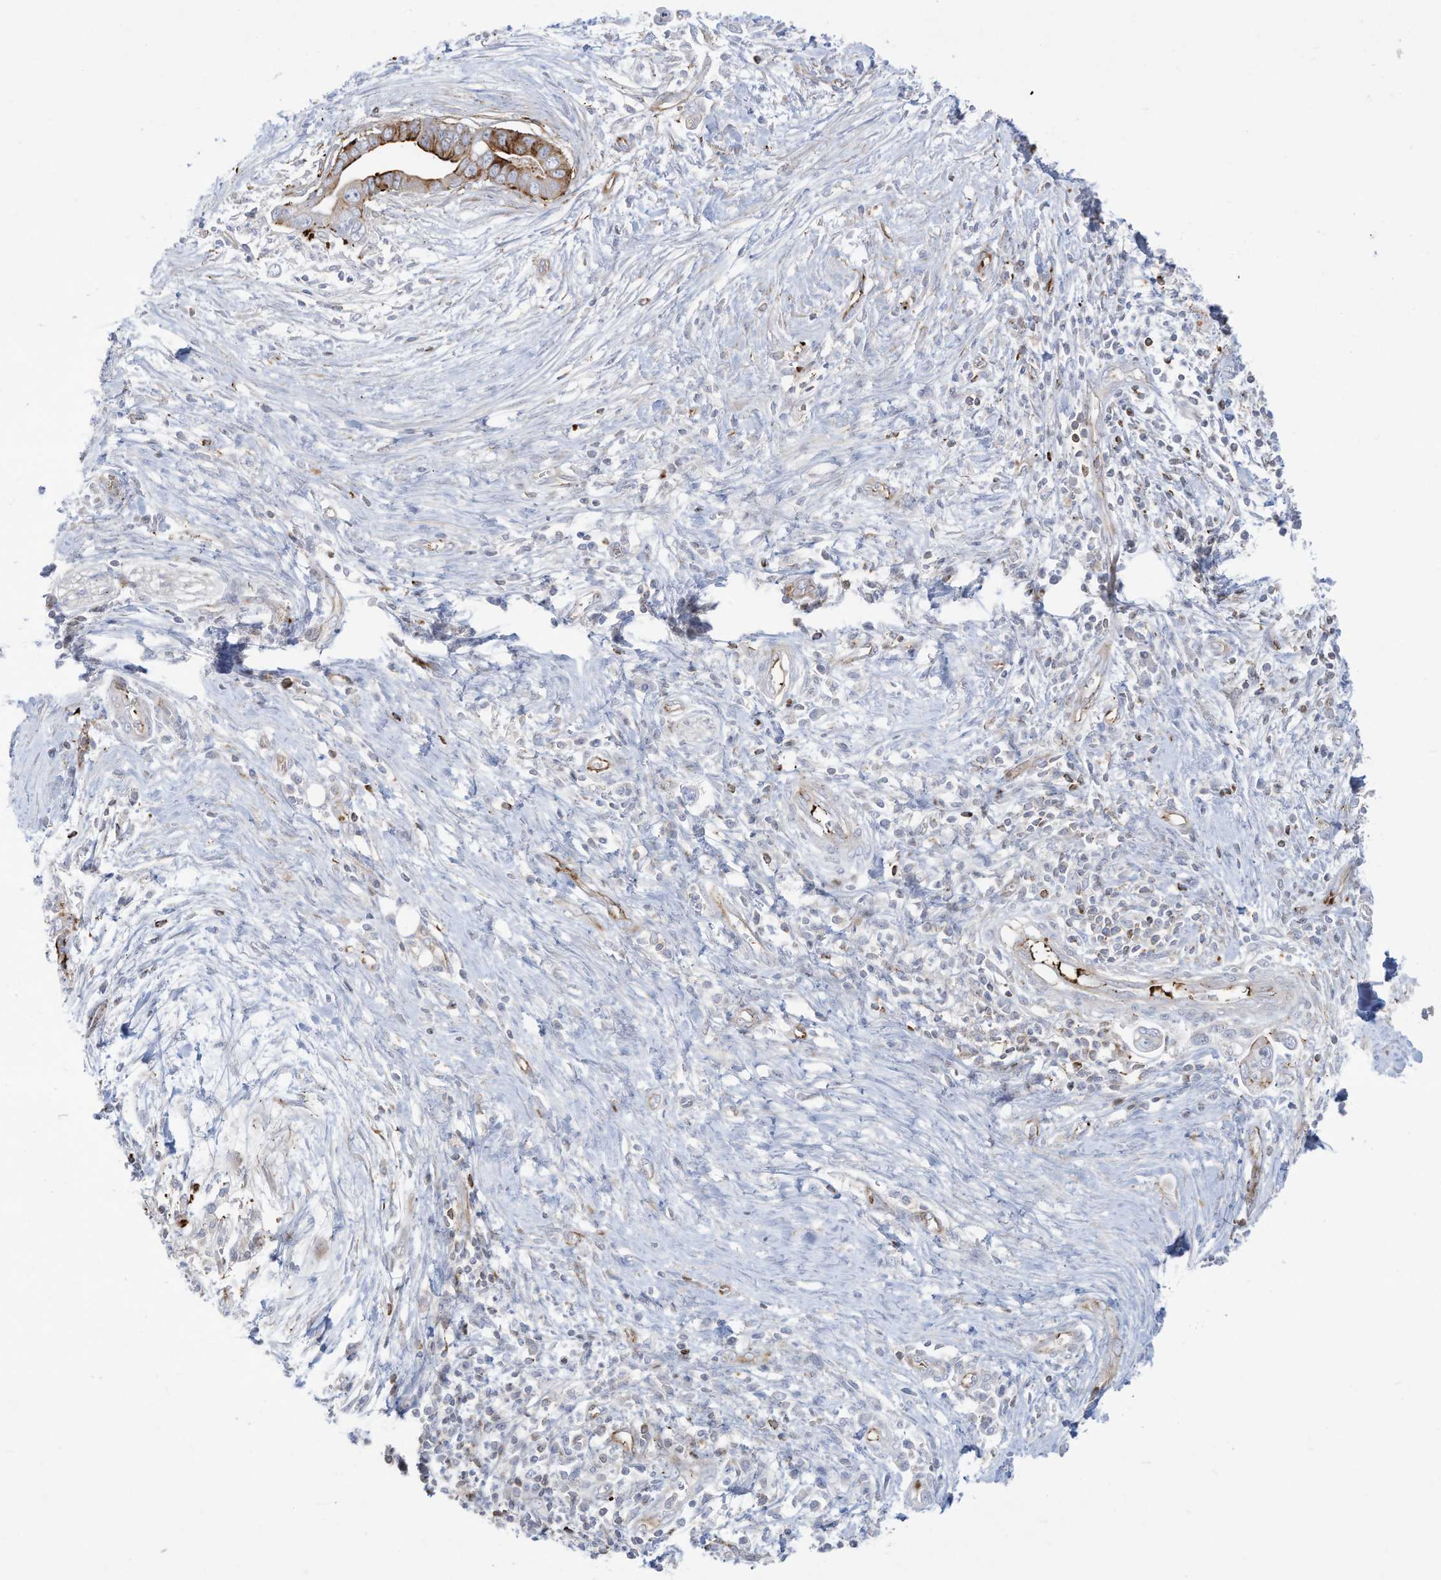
{"staining": {"intensity": "moderate", "quantity": "<25%", "location": "cytoplasmic/membranous"}, "tissue": "pancreatic cancer", "cell_type": "Tumor cells", "image_type": "cancer", "snomed": [{"axis": "morphology", "description": "Adenocarcinoma, NOS"}, {"axis": "topography", "description": "Pancreas"}], "caption": "High-power microscopy captured an immunohistochemistry (IHC) micrograph of adenocarcinoma (pancreatic), revealing moderate cytoplasmic/membranous staining in approximately <25% of tumor cells. (DAB IHC, brown staining for protein, blue staining for nuclei).", "gene": "THNSL2", "patient": {"sex": "male", "age": 75}}